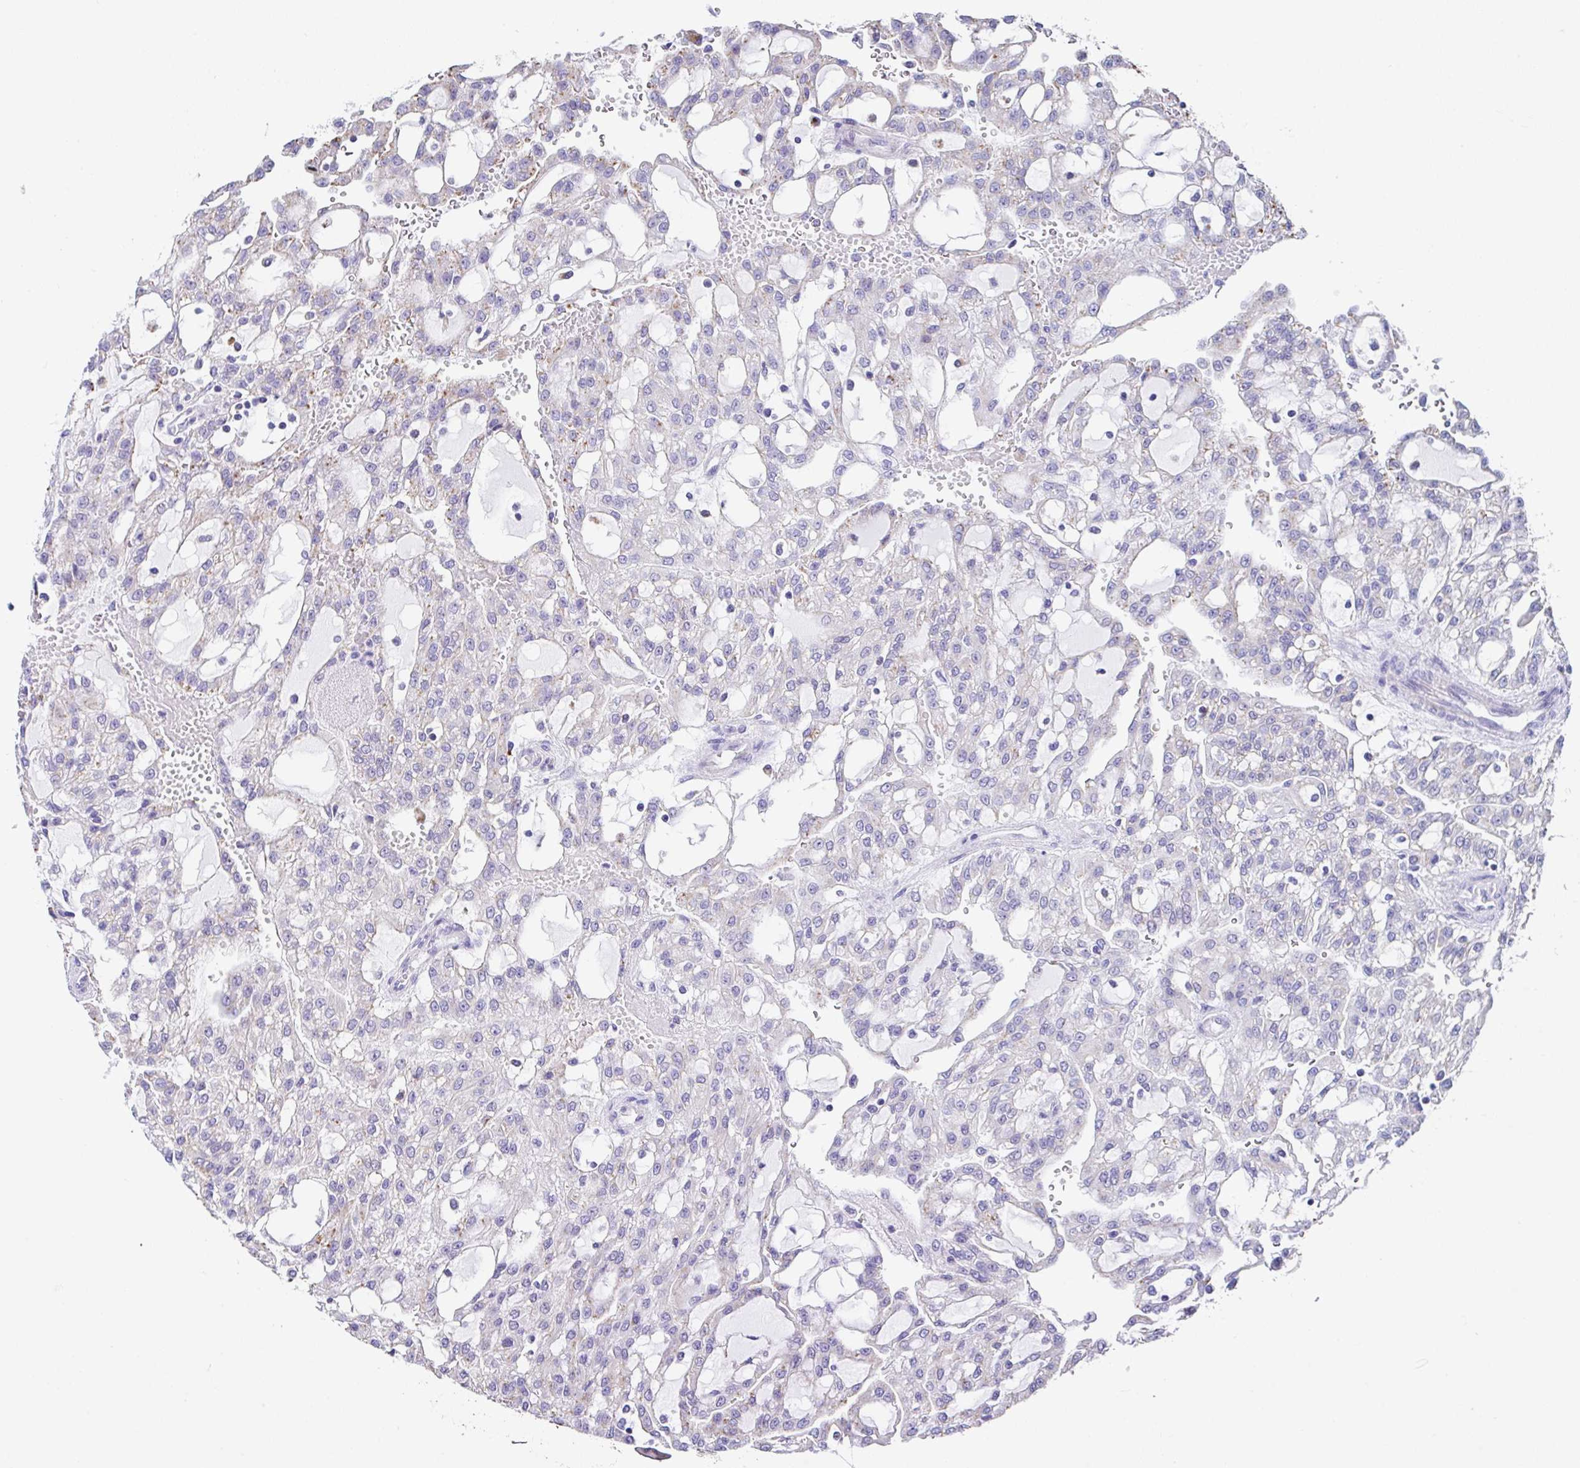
{"staining": {"intensity": "negative", "quantity": "none", "location": "none"}, "tissue": "renal cancer", "cell_type": "Tumor cells", "image_type": "cancer", "snomed": [{"axis": "morphology", "description": "Adenocarcinoma, NOS"}, {"axis": "topography", "description": "Kidney"}], "caption": "Histopathology image shows no protein expression in tumor cells of adenocarcinoma (renal) tissue.", "gene": "TMPRSS11E", "patient": {"sex": "male", "age": 63}}